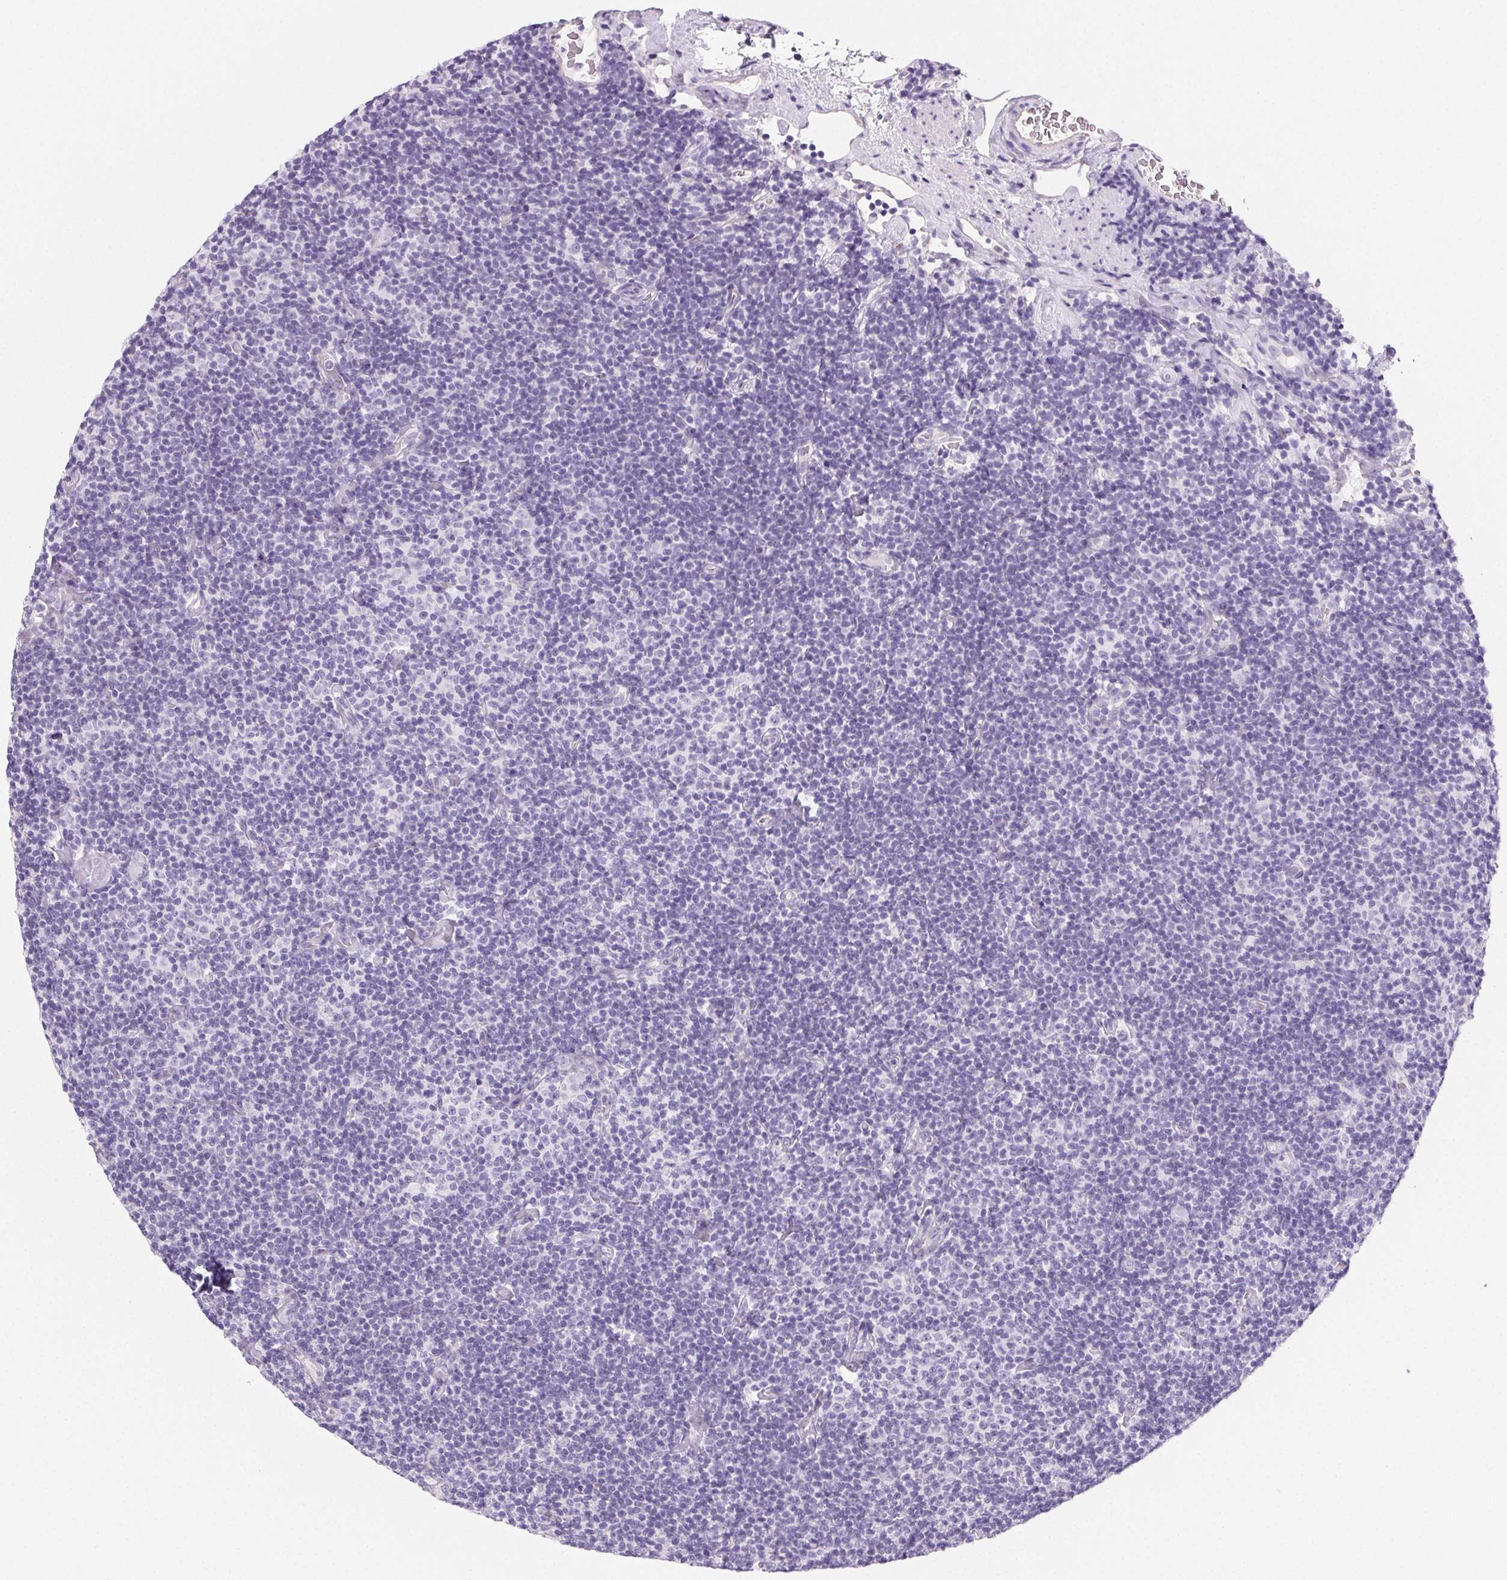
{"staining": {"intensity": "negative", "quantity": "none", "location": "none"}, "tissue": "lymphoma", "cell_type": "Tumor cells", "image_type": "cancer", "snomed": [{"axis": "morphology", "description": "Malignant lymphoma, non-Hodgkin's type, Low grade"}, {"axis": "topography", "description": "Lymph node"}], "caption": "This photomicrograph is of lymphoma stained with immunohistochemistry (IHC) to label a protein in brown with the nuclei are counter-stained blue. There is no expression in tumor cells.", "gene": "PRSS3", "patient": {"sex": "male", "age": 81}}